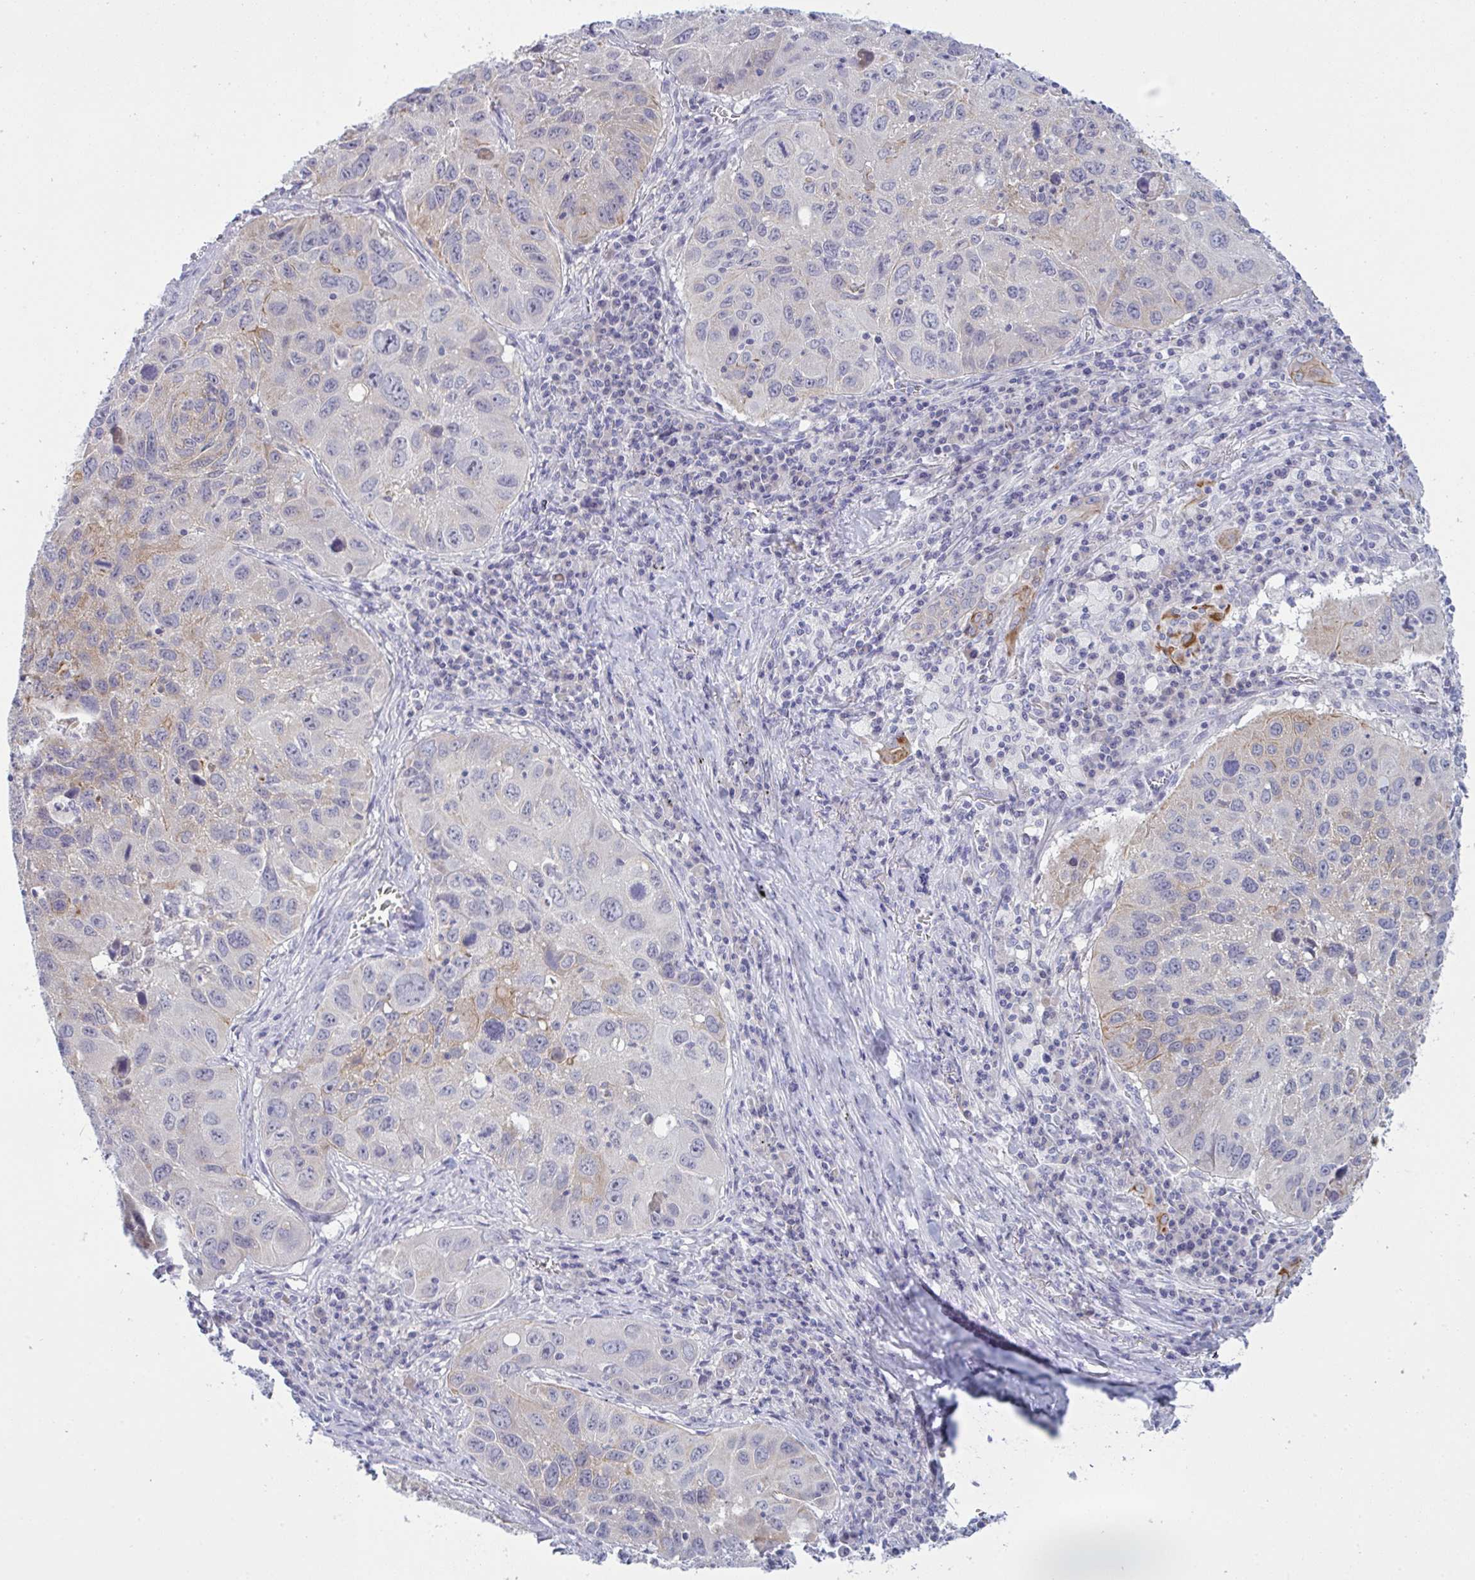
{"staining": {"intensity": "weak", "quantity": "<25%", "location": "cytoplasmic/membranous"}, "tissue": "lung cancer", "cell_type": "Tumor cells", "image_type": "cancer", "snomed": [{"axis": "morphology", "description": "Squamous cell carcinoma, NOS"}, {"axis": "topography", "description": "Lung"}], "caption": "A photomicrograph of human lung squamous cell carcinoma is negative for staining in tumor cells.", "gene": "TENT5D", "patient": {"sex": "female", "age": 61}}